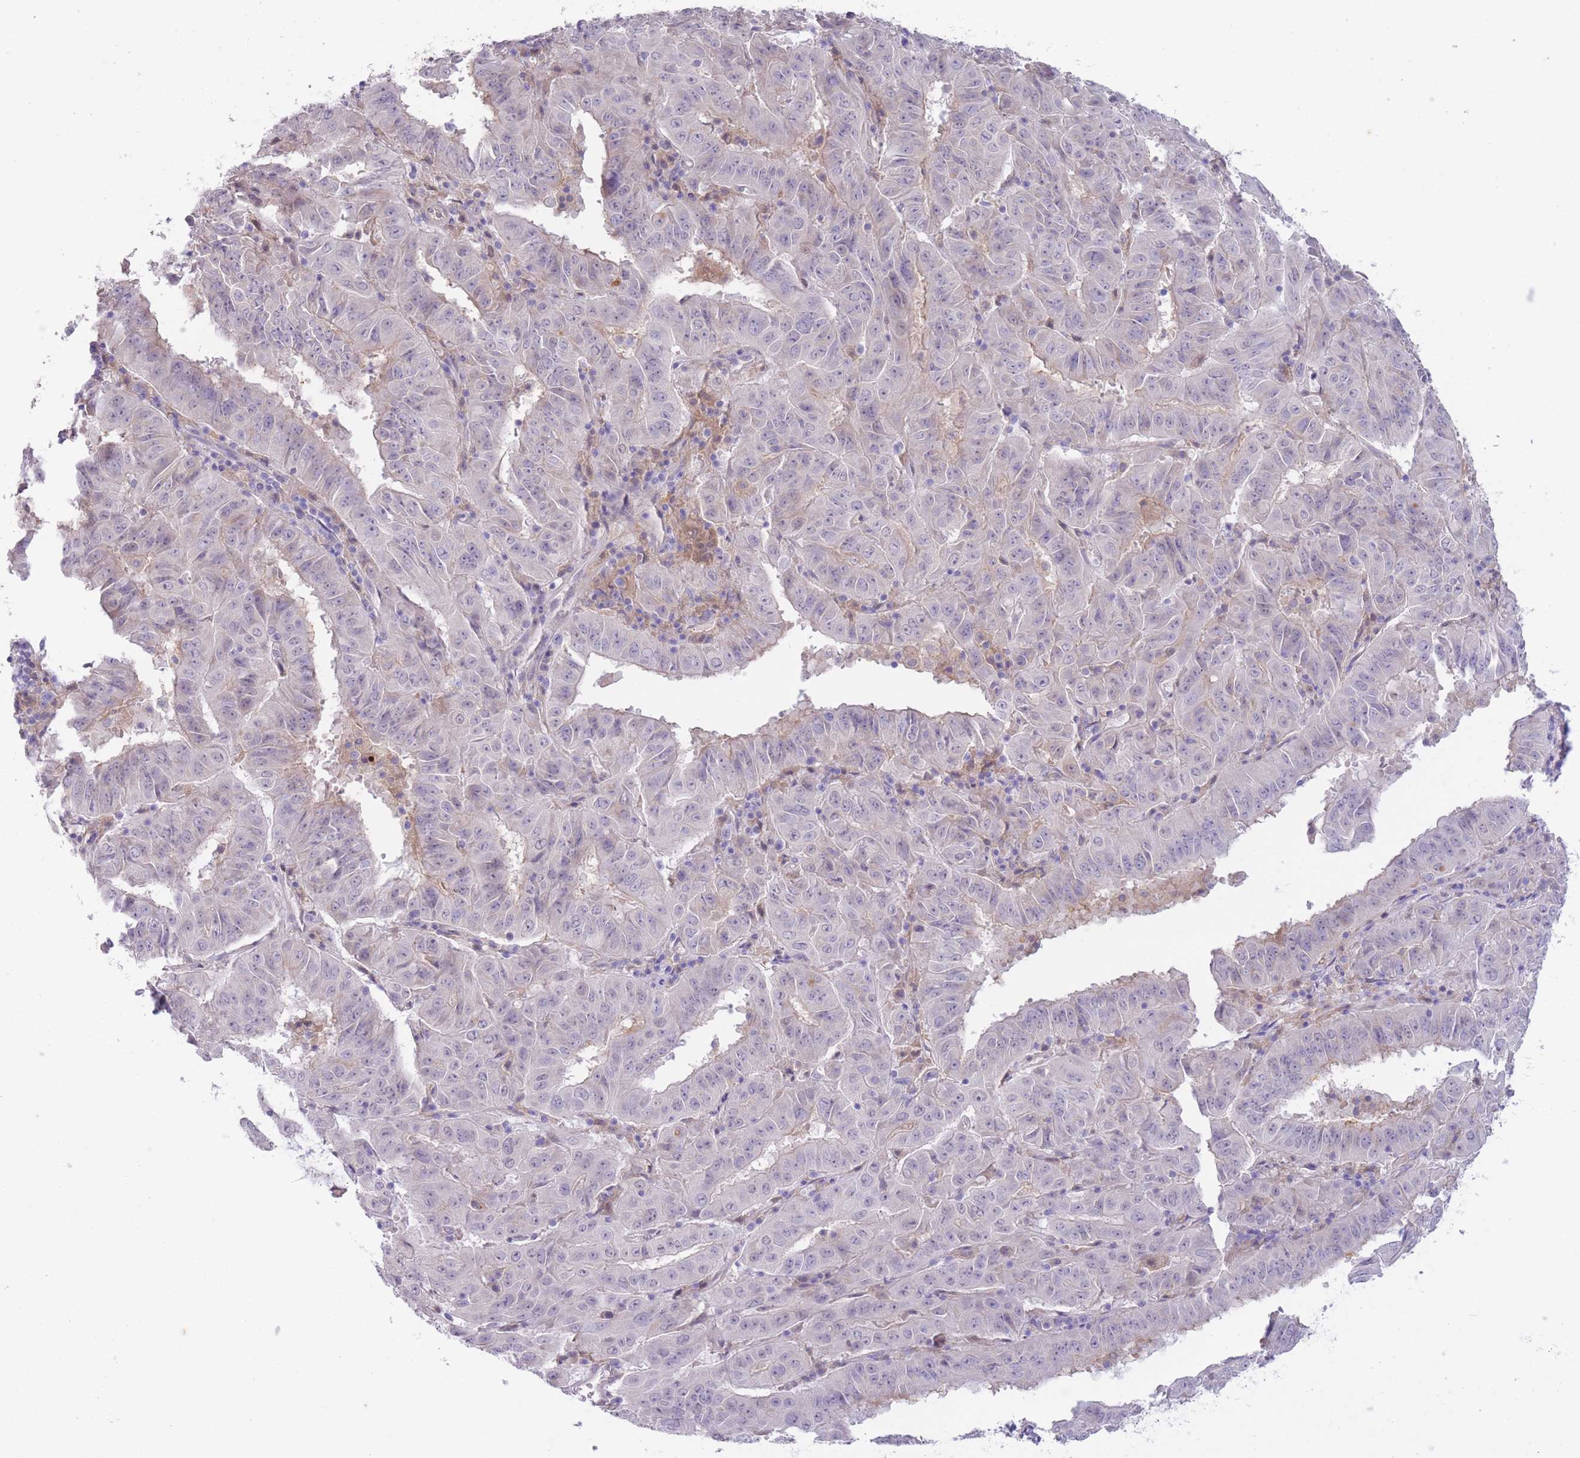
{"staining": {"intensity": "negative", "quantity": "none", "location": "none"}, "tissue": "pancreatic cancer", "cell_type": "Tumor cells", "image_type": "cancer", "snomed": [{"axis": "morphology", "description": "Adenocarcinoma, NOS"}, {"axis": "topography", "description": "Pancreas"}], "caption": "Immunohistochemistry image of human pancreatic cancer stained for a protein (brown), which shows no positivity in tumor cells.", "gene": "ARPIN", "patient": {"sex": "male", "age": 63}}